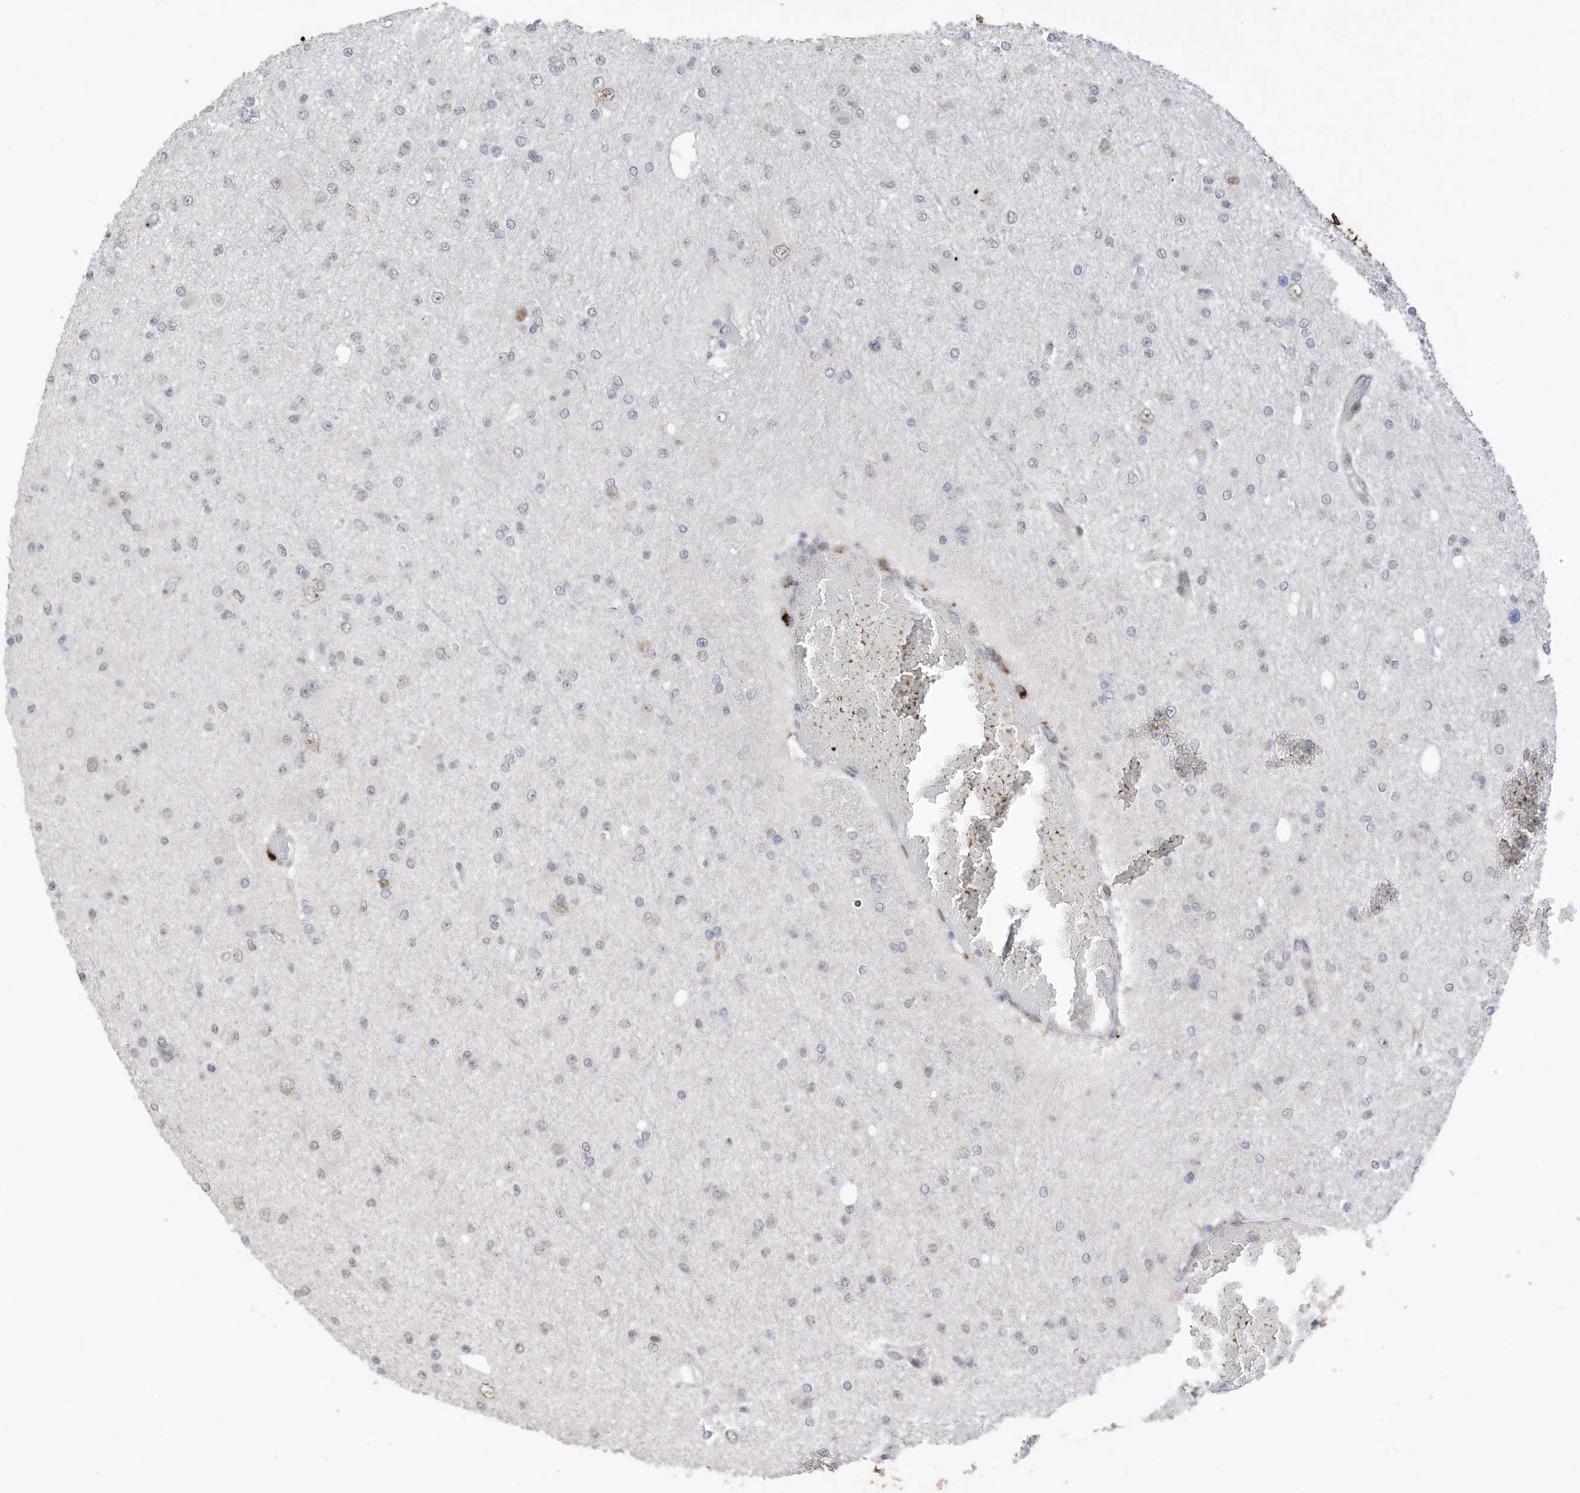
{"staining": {"intensity": "negative", "quantity": "none", "location": "none"}, "tissue": "glioma", "cell_type": "Tumor cells", "image_type": "cancer", "snomed": [{"axis": "morphology", "description": "Glioma, malignant, Low grade"}, {"axis": "topography", "description": "Brain"}], "caption": "This is a histopathology image of IHC staining of malignant low-grade glioma, which shows no expression in tumor cells. (Immunohistochemistry, brightfield microscopy, high magnification).", "gene": "RABL3", "patient": {"sex": "female", "age": 22}}